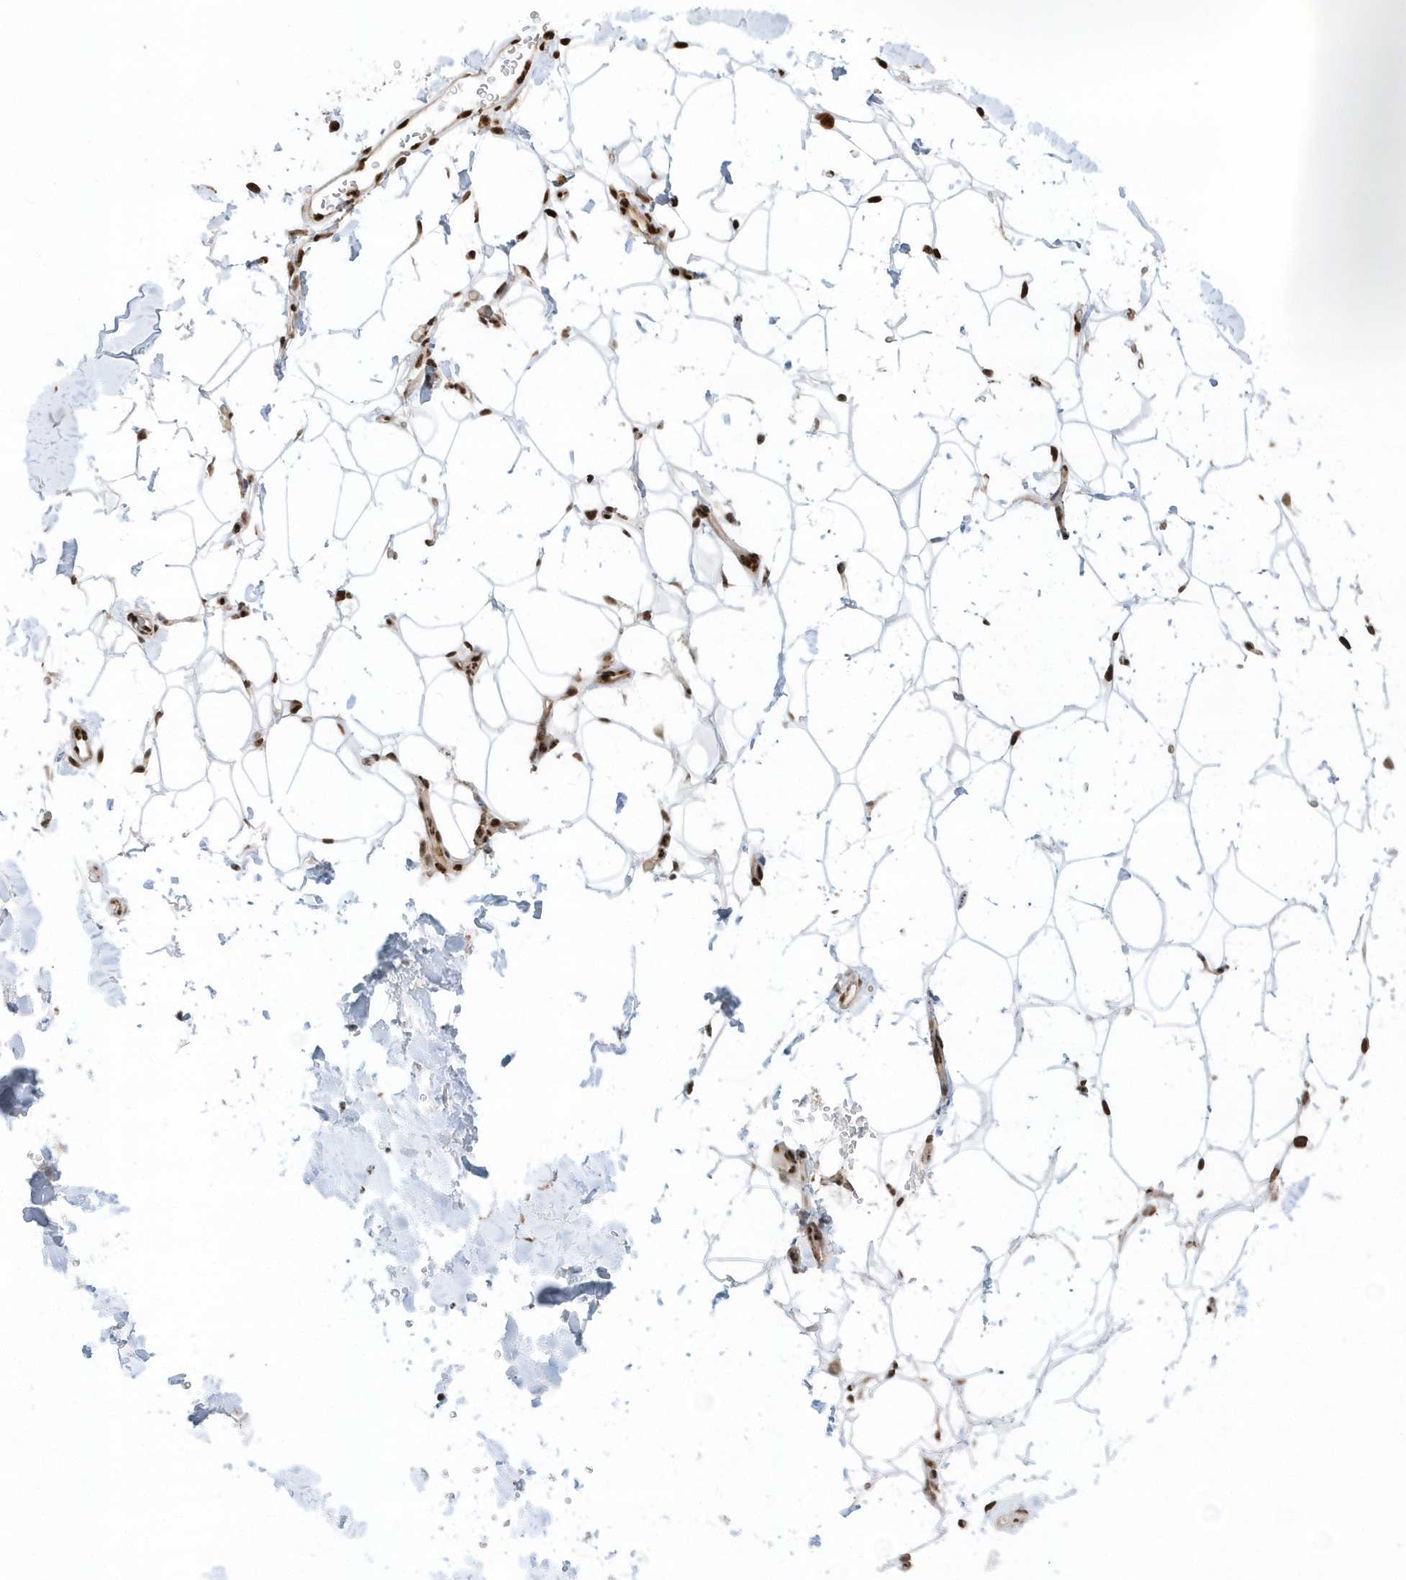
{"staining": {"intensity": "moderate", "quantity": ">75%", "location": "nuclear"}, "tissue": "adipose tissue", "cell_type": "Adipocytes", "image_type": "normal", "snomed": [{"axis": "morphology", "description": "Normal tissue, NOS"}, {"axis": "topography", "description": "Breast"}], "caption": "Immunohistochemistry (IHC) of benign human adipose tissue shows medium levels of moderate nuclear staining in about >75% of adipocytes. (DAB (3,3'-diaminobenzidine) = brown stain, brightfield microscopy at high magnification).", "gene": "SUMO2", "patient": {"sex": "female", "age": 26}}